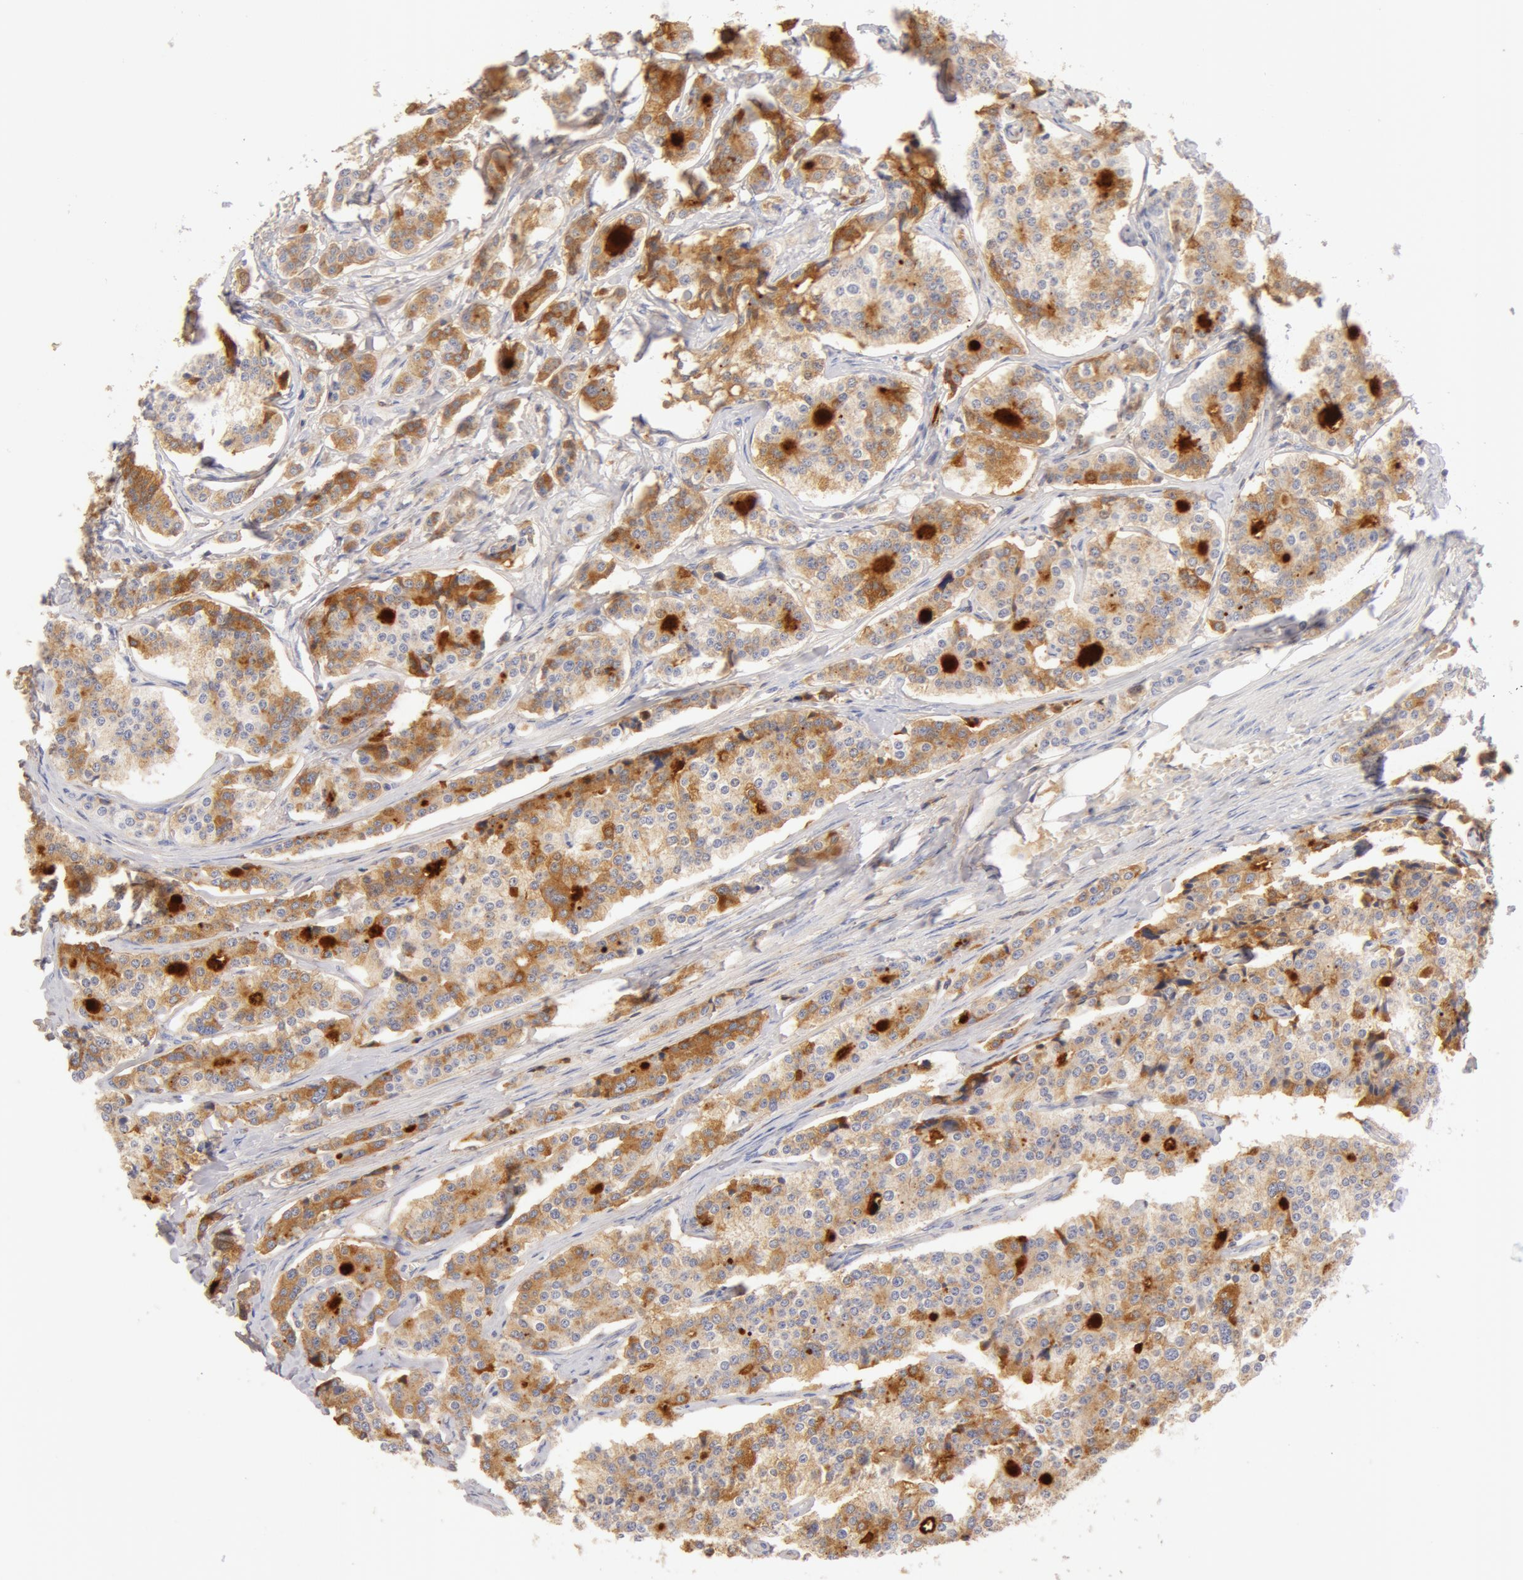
{"staining": {"intensity": "moderate", "quantity": "25%-75%", "location": "cytoplasmic/membranous"}, "tissue": "carcinoid", "cell_type": "Tumor cells", "image_type": "cancer", "snomed": [{"axis": "morphology", "description": "Carcinoid, malignant, NOS"}, {"axis": "topography", "description": "Small intestine"}], "caption": "Tumor cells display medium levels of moderate cytoplasmic/membranous positivity in about 25%-75% of cells in human carcinoid.", "gene": "GC", "patient": {"sex": "male", "age": 63}}